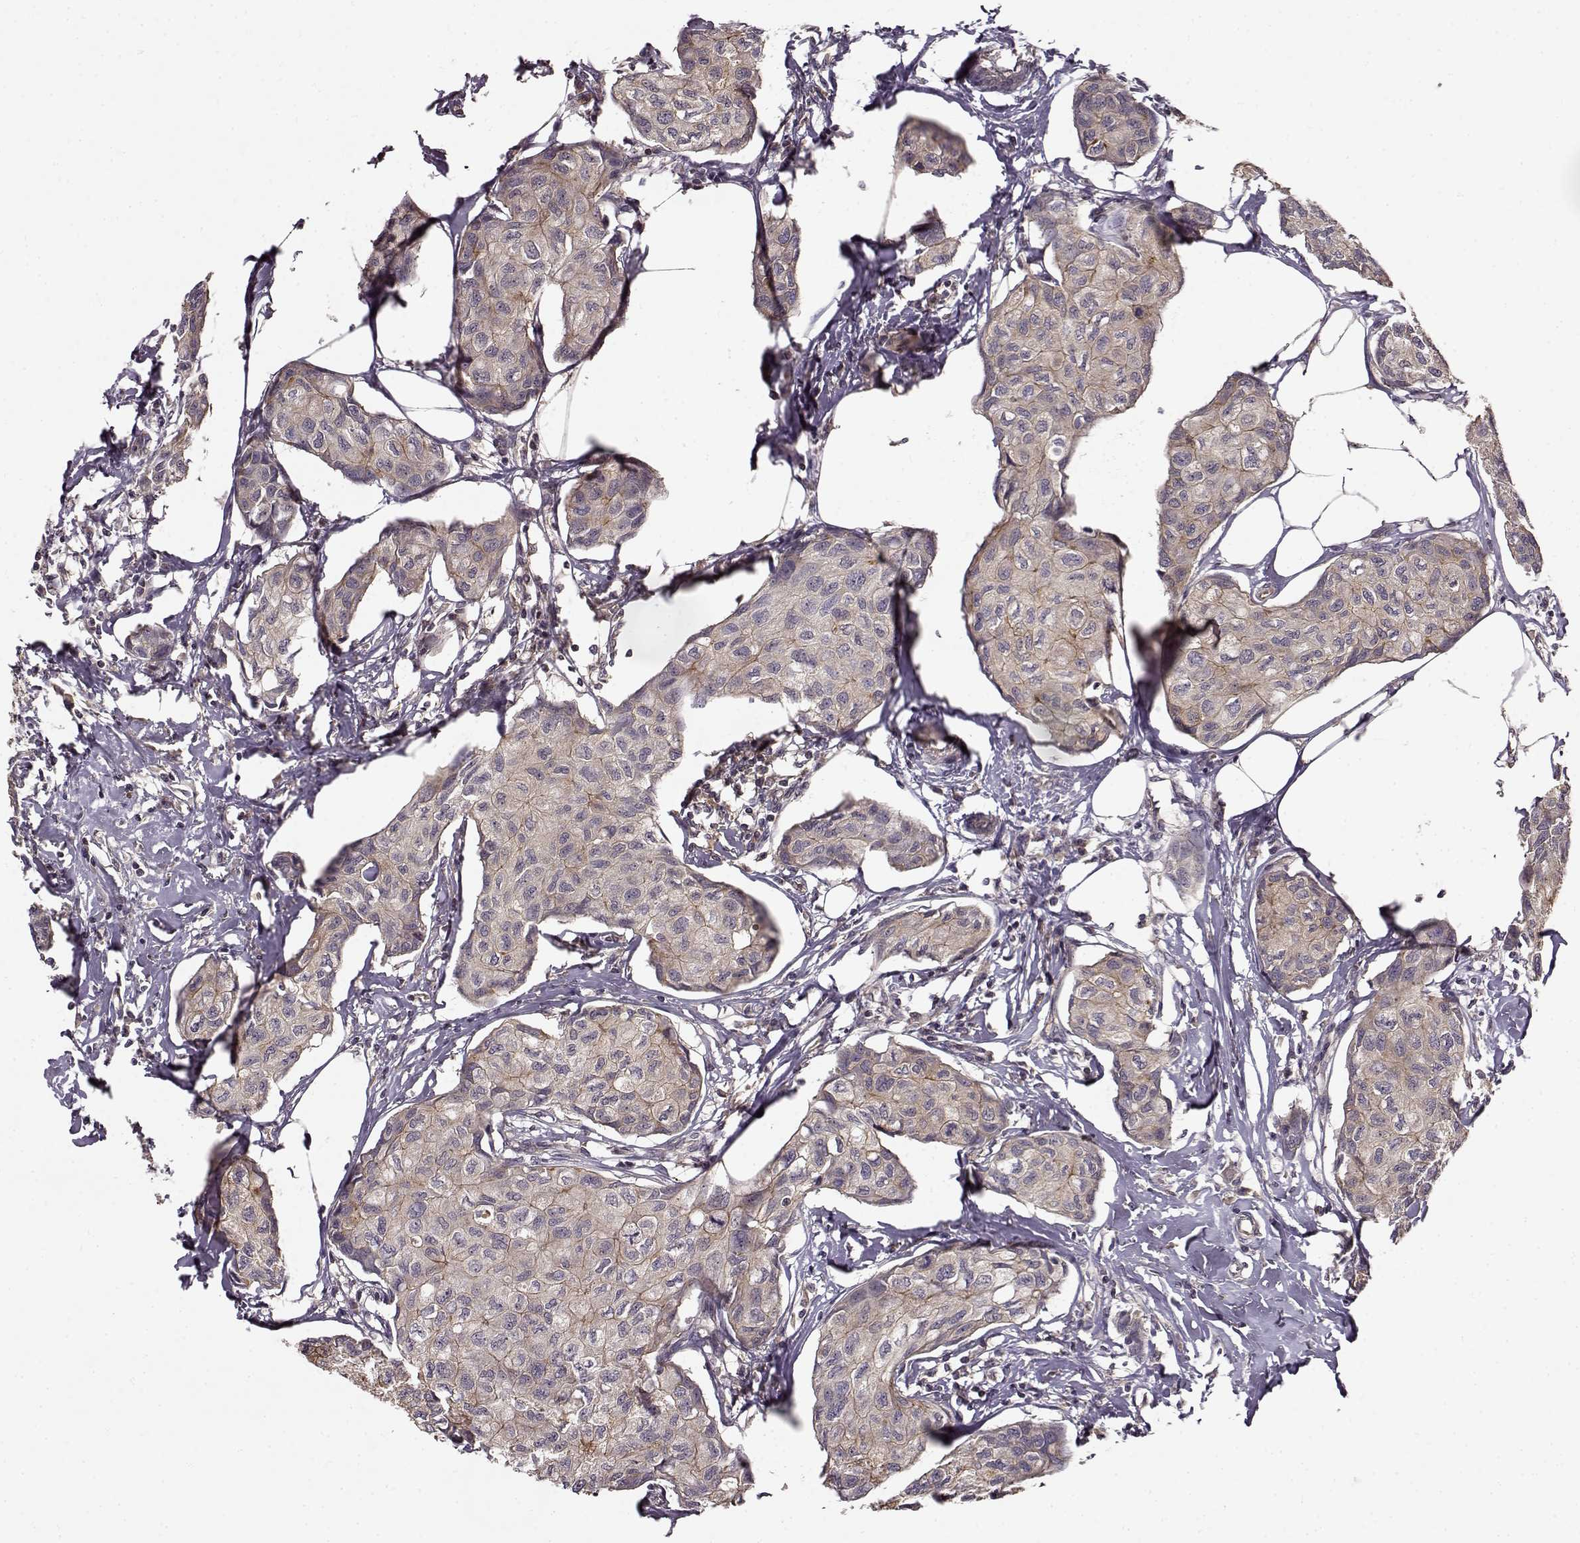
{"staining": {"intensity": "moderate", "quantity": "<25%", "location": "cytoplasmic/membranous"}, "tissue": "breast cancer", "cell_type": "Tumor cells", "image_type": "cancer", "snomed": [{"axis": "morphology", "description": "Duct carcinoma"}, {"axis": "topography", "description": "Breast"}], "caption": "Immunohistochemical staining of human breast cancer (infiltrating ductal carcinoma) demonstrates low levels of moderate cytoplasmic/membranous expression in approximately <25% of tumor cells.", "gene": "IFRD2", "patient": {"sex": "female", "age": 80}}